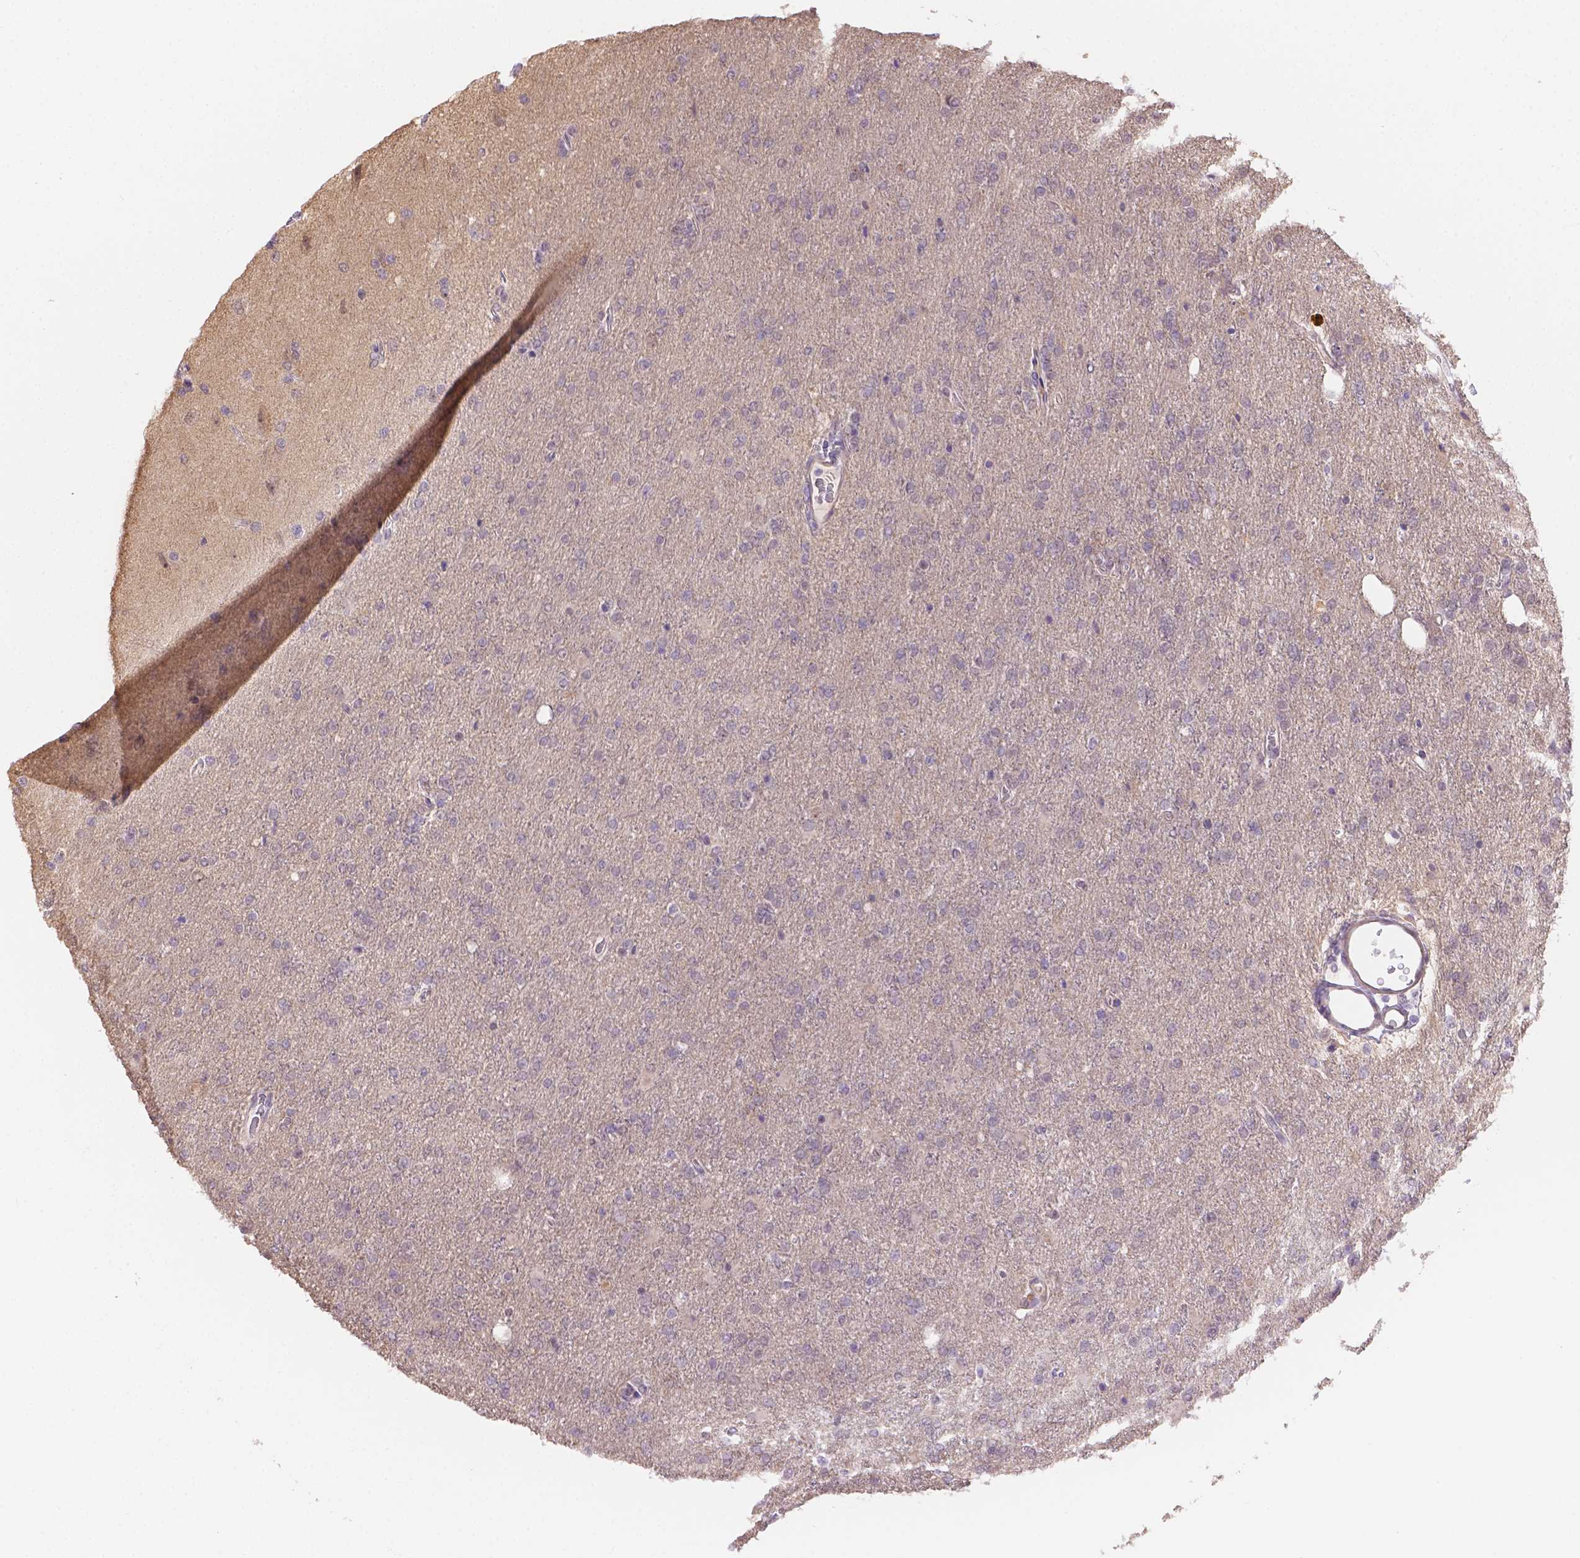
{"staining": {"intensity": "negative", "quantity": "none", "location": "none"}, "tissue": "glioma", "cell_type": "Tumor cells", "image_type": "cancer", "snomed": [{"axis": "morphology", "description": "Glioma, malignant, High grade"}, {"axis": "topography", "description": "Cerebral cortex"}], "caption": "A high-resolution photomicrograph shows IHC staining of malignant high-grade glioma, which displays no significant positivity in tumor cells.", "gene": "NXPE2", "patient": {"sex": "male", "age": 70}}